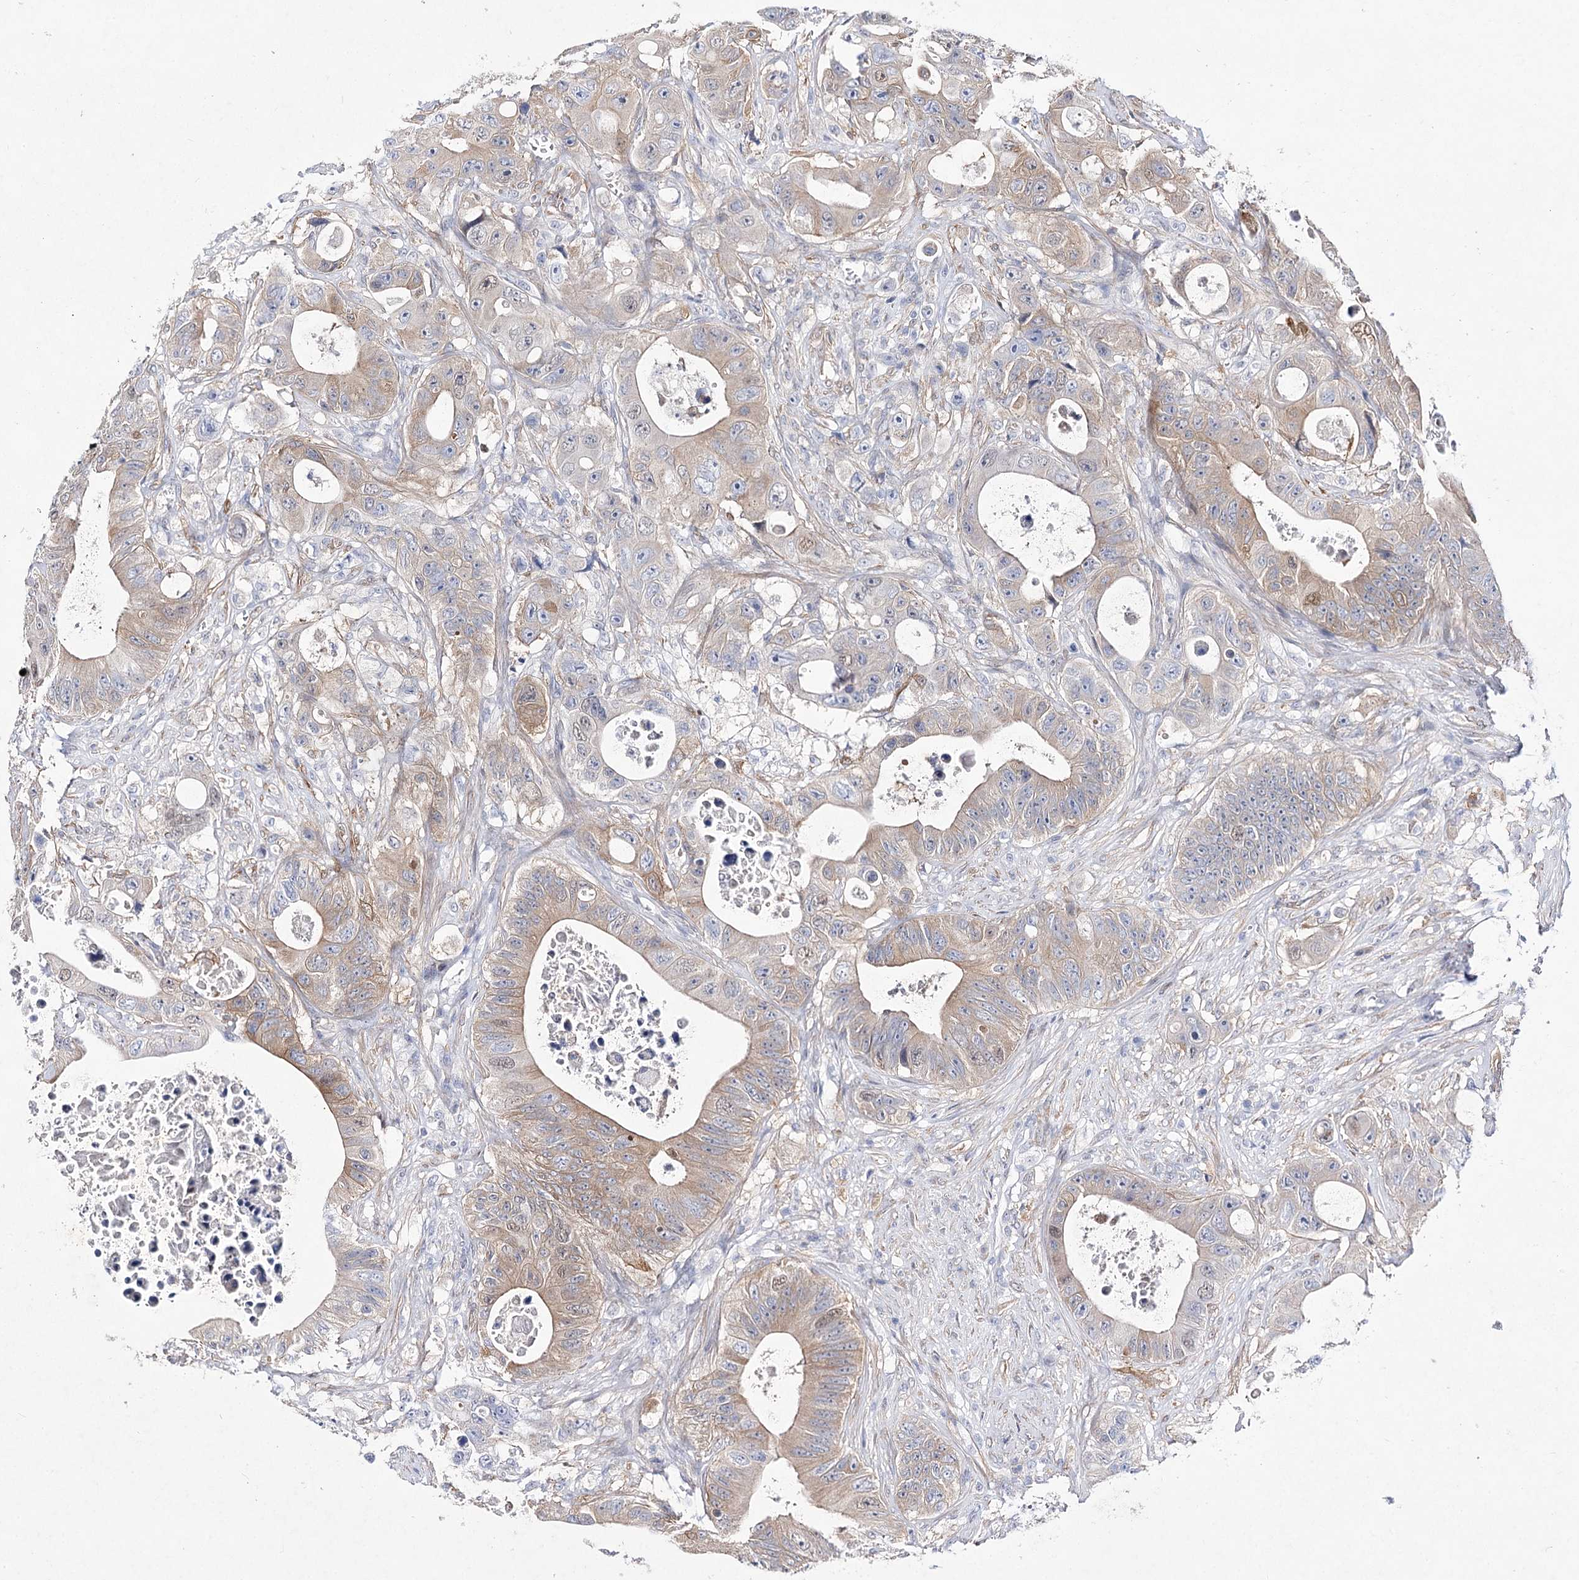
{"staining": {"intensity": "weak", "quantity": ">75%", "location": "cytoplasmic/membranous"}, "tissue": "colorectal cancer", "cell_type": "Tumor cells", "image_type": "cancer", "snomed": [{"axis": "morphology", "description": "Adenocarcinoma, NOS"}, {"axis": "topography", "description": "Colon"}], "caption": "This photomicrograph displays colorectal adenocarcinoma stained with IHC to label a protein in brown. The cytoplasmic/membranous of tumor cells show weak positivity for the protein. Nuclei are counter-stained blue.", "gene": "UGDH", "patient": {"sex": "female", "age": 46}}